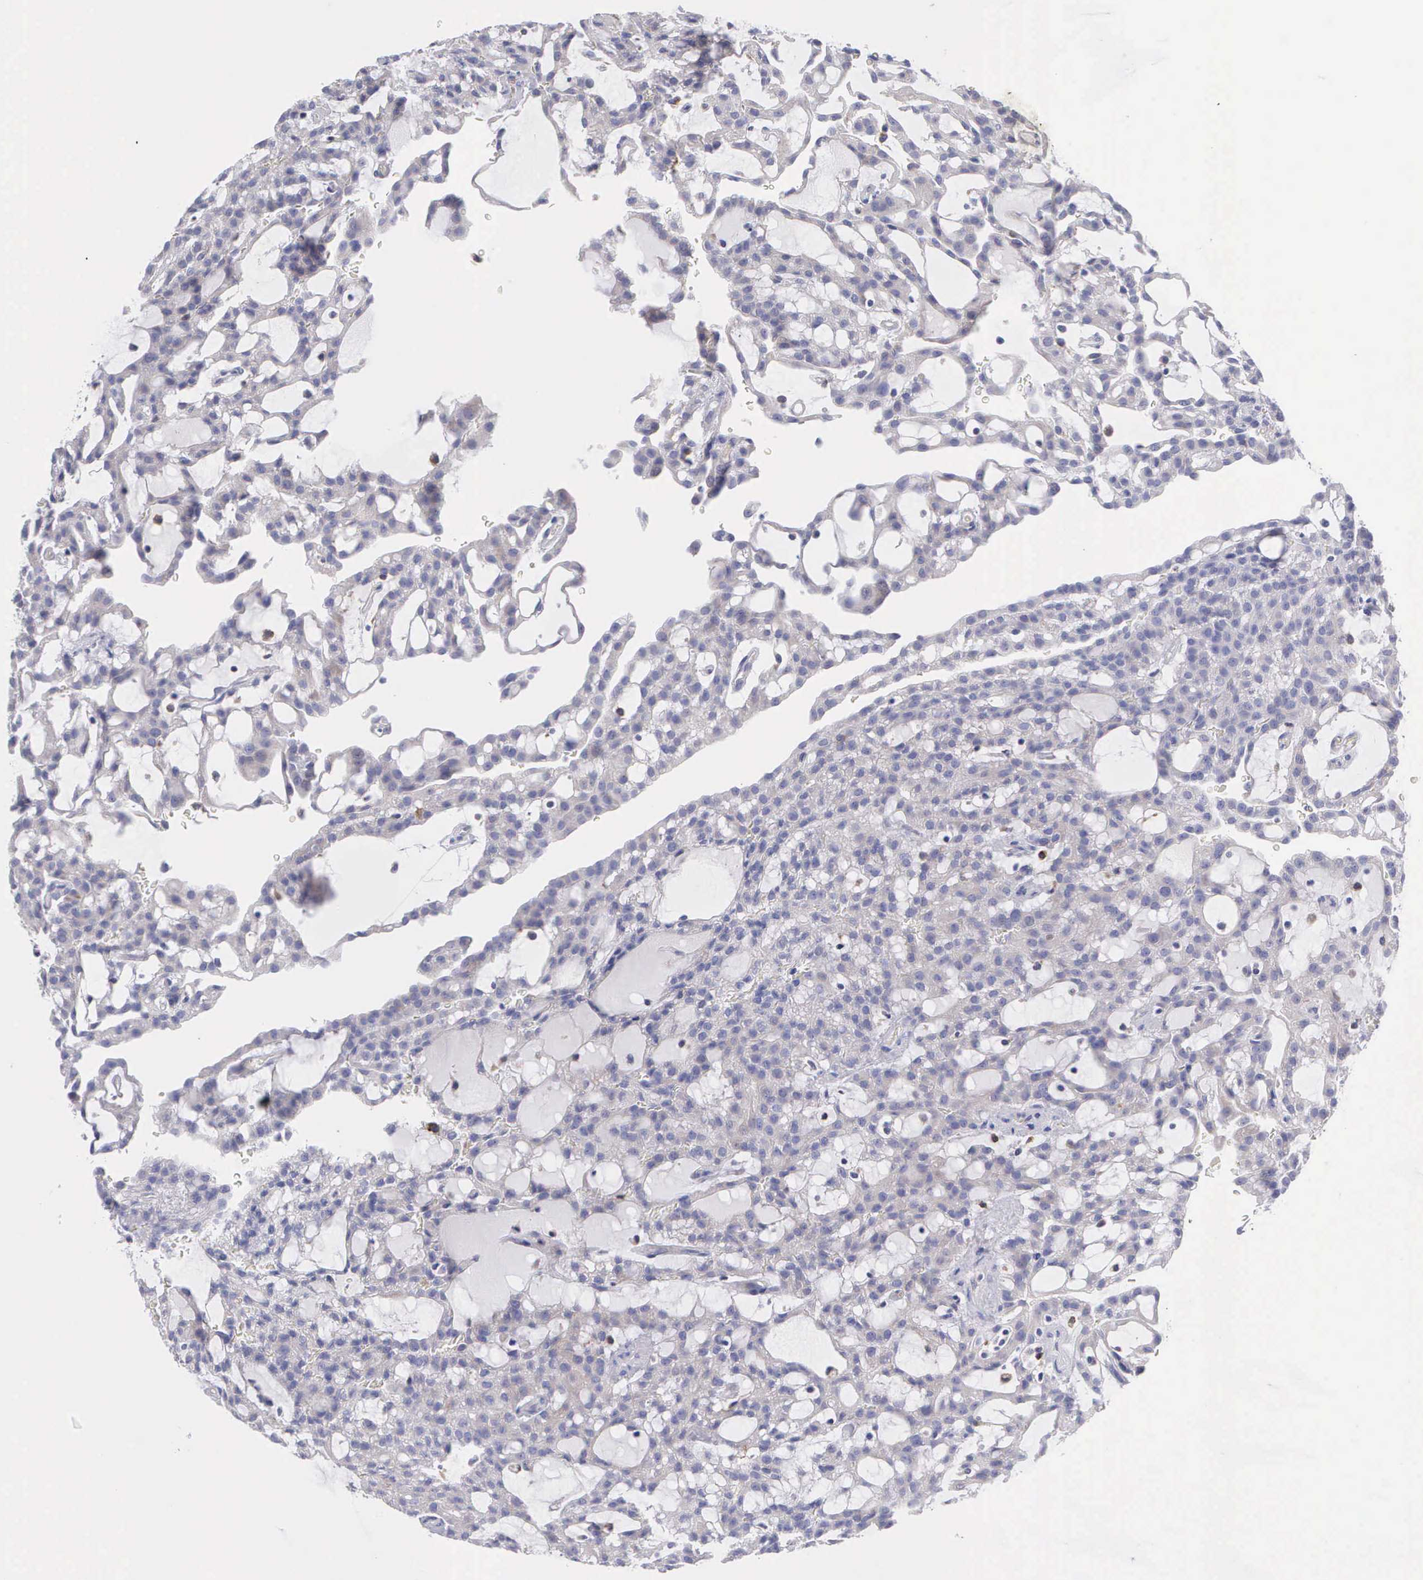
{"staining": {"intensity": "negative", "quantity": "none", "location": "none"}, "tissue": "renal cancer", "cell_type": "Tumor cells", "image_type": "cancer", "snomed": [{"axis": "morphology", "description": "Adenocarcinoma, NOS"}, {"axis": "topography", "description": "Kidney"}], "caption": "An immunohistochemistry (IHC) histopathology image of renal adenocarcinoma is shown. There is no staining in tumor cells of renal adenocarcinoma.", "gene": "TYRP1", "patient": {"sex": "male", "age": 63}}